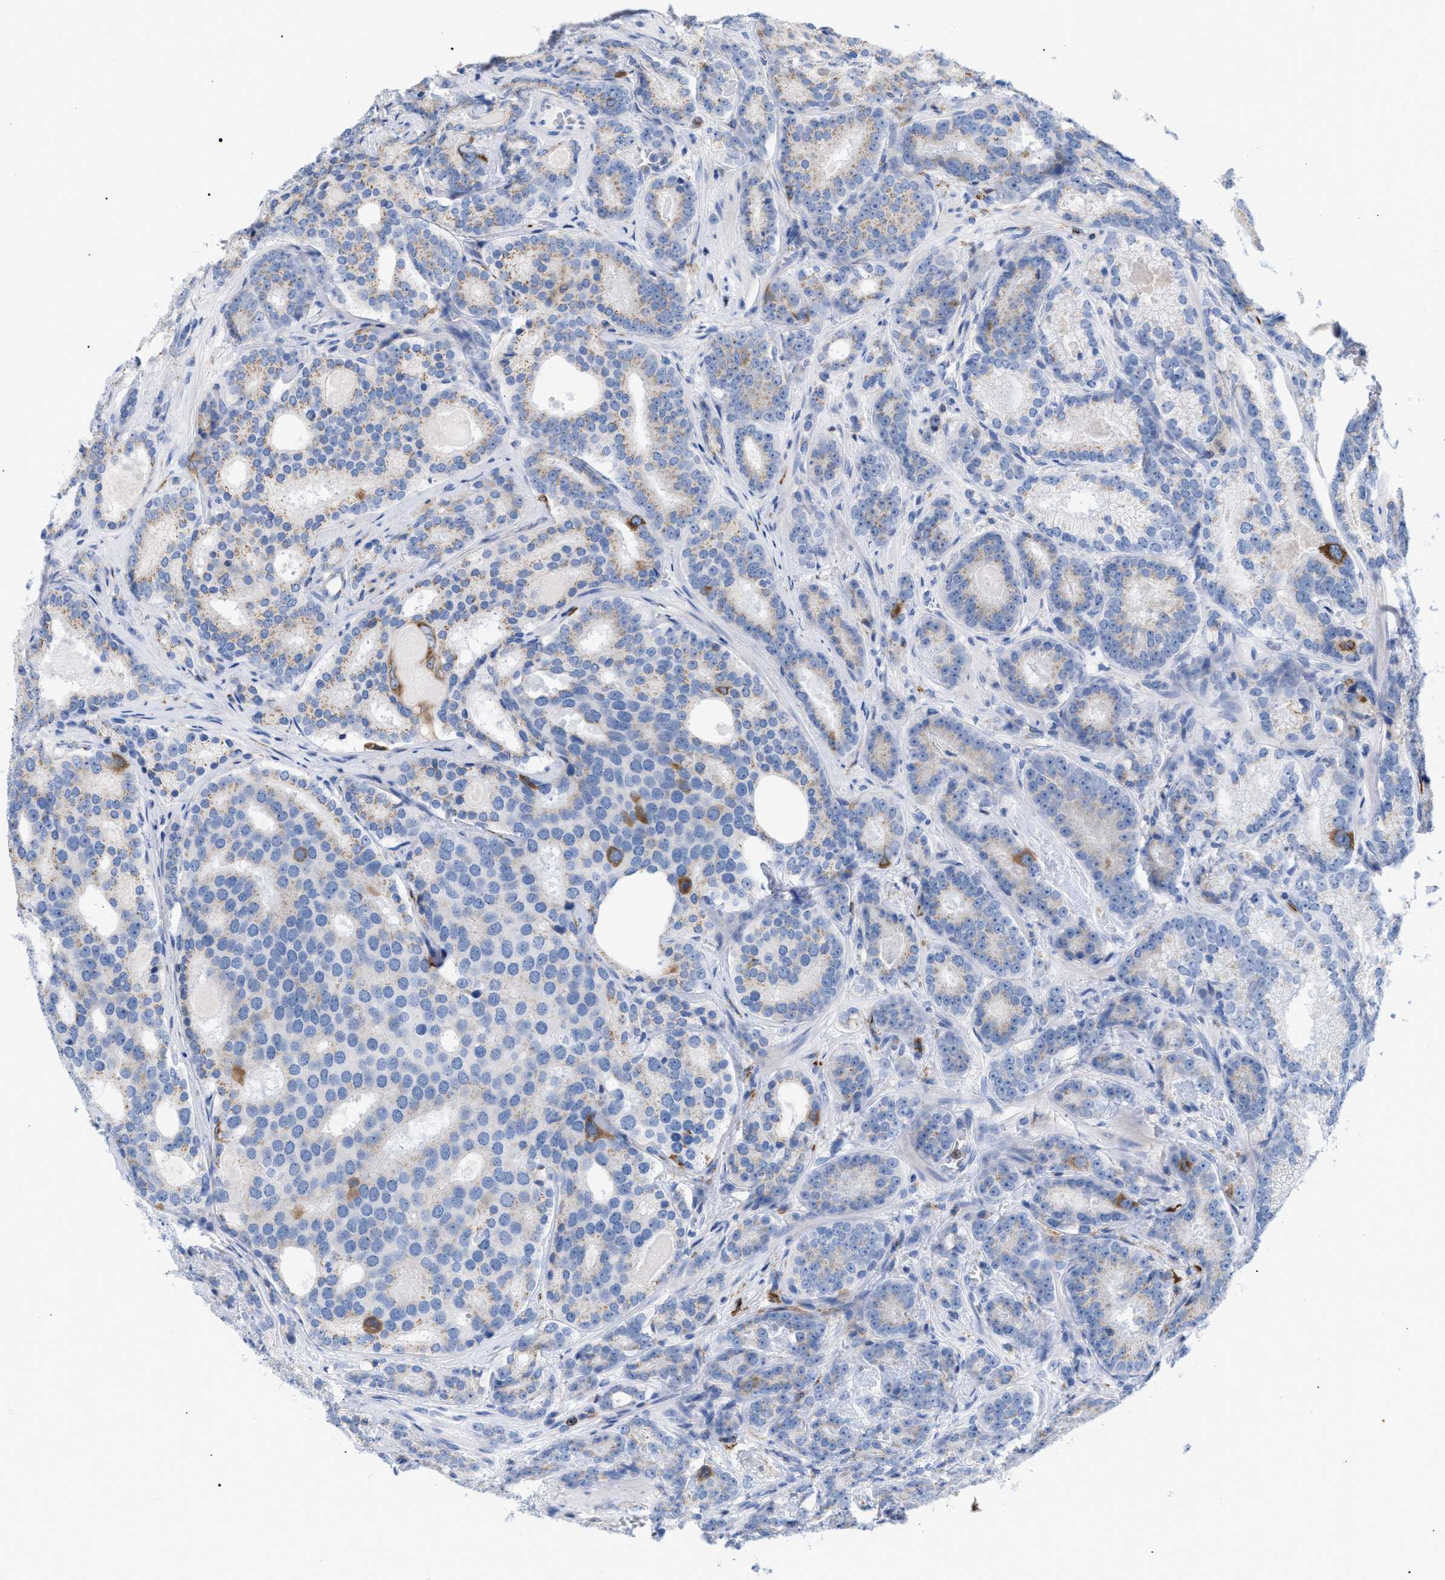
{"staining": {"intensity": "moderate", "quantity": "<25%", "location": "cytoplasmic/membranous"}, "tissue": "prostate cancer", "cell_type": "Tumor cells", "image_type": "cancer", "snomed": [{"axis": "morphology", "description": "Adenocarcinoma, High grade"}, {"axis": "topography", "description": "Prostate"}], "caption": "IHC of human prostate cancer (adenocarcinoma (high-grade)) demonstrates low levels of moderate cytoplasmic/membranous expression in about <25% of tumor cells.", "gene": "TACC3", "patient": {"sex": "male", "age": 60}}